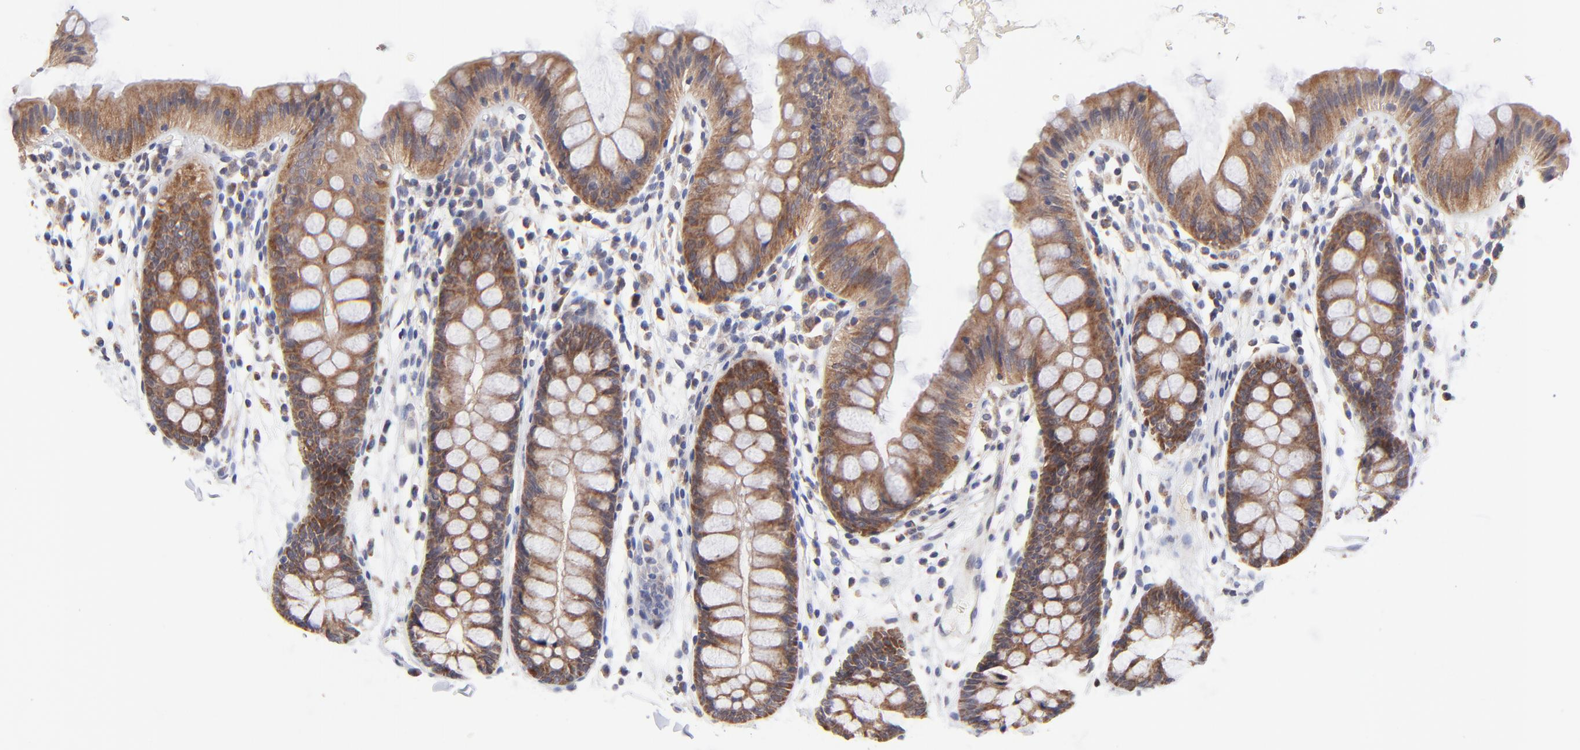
{"staining": {"intensity": "negative", "quantity": "none", "location": "none"}, "tissue": "colon", "cell_type": "Endothelial cells", "image_type": "normal", "snomed": [{"axis": "morphology", "description": "Normal tissue, NOS"}, {"axis": "topography", "description": "Smooth muscle"}, {"axis": "topography", "description": "Colon"}], "caption": "This image is of unremarkable colon stained with IHC to label a protein in brown with the nuclei are counter-stained blue. There is no staining in endothelial cells.", "gene": "FBXL12", "patient": {"sex": "male", "age": 67}}